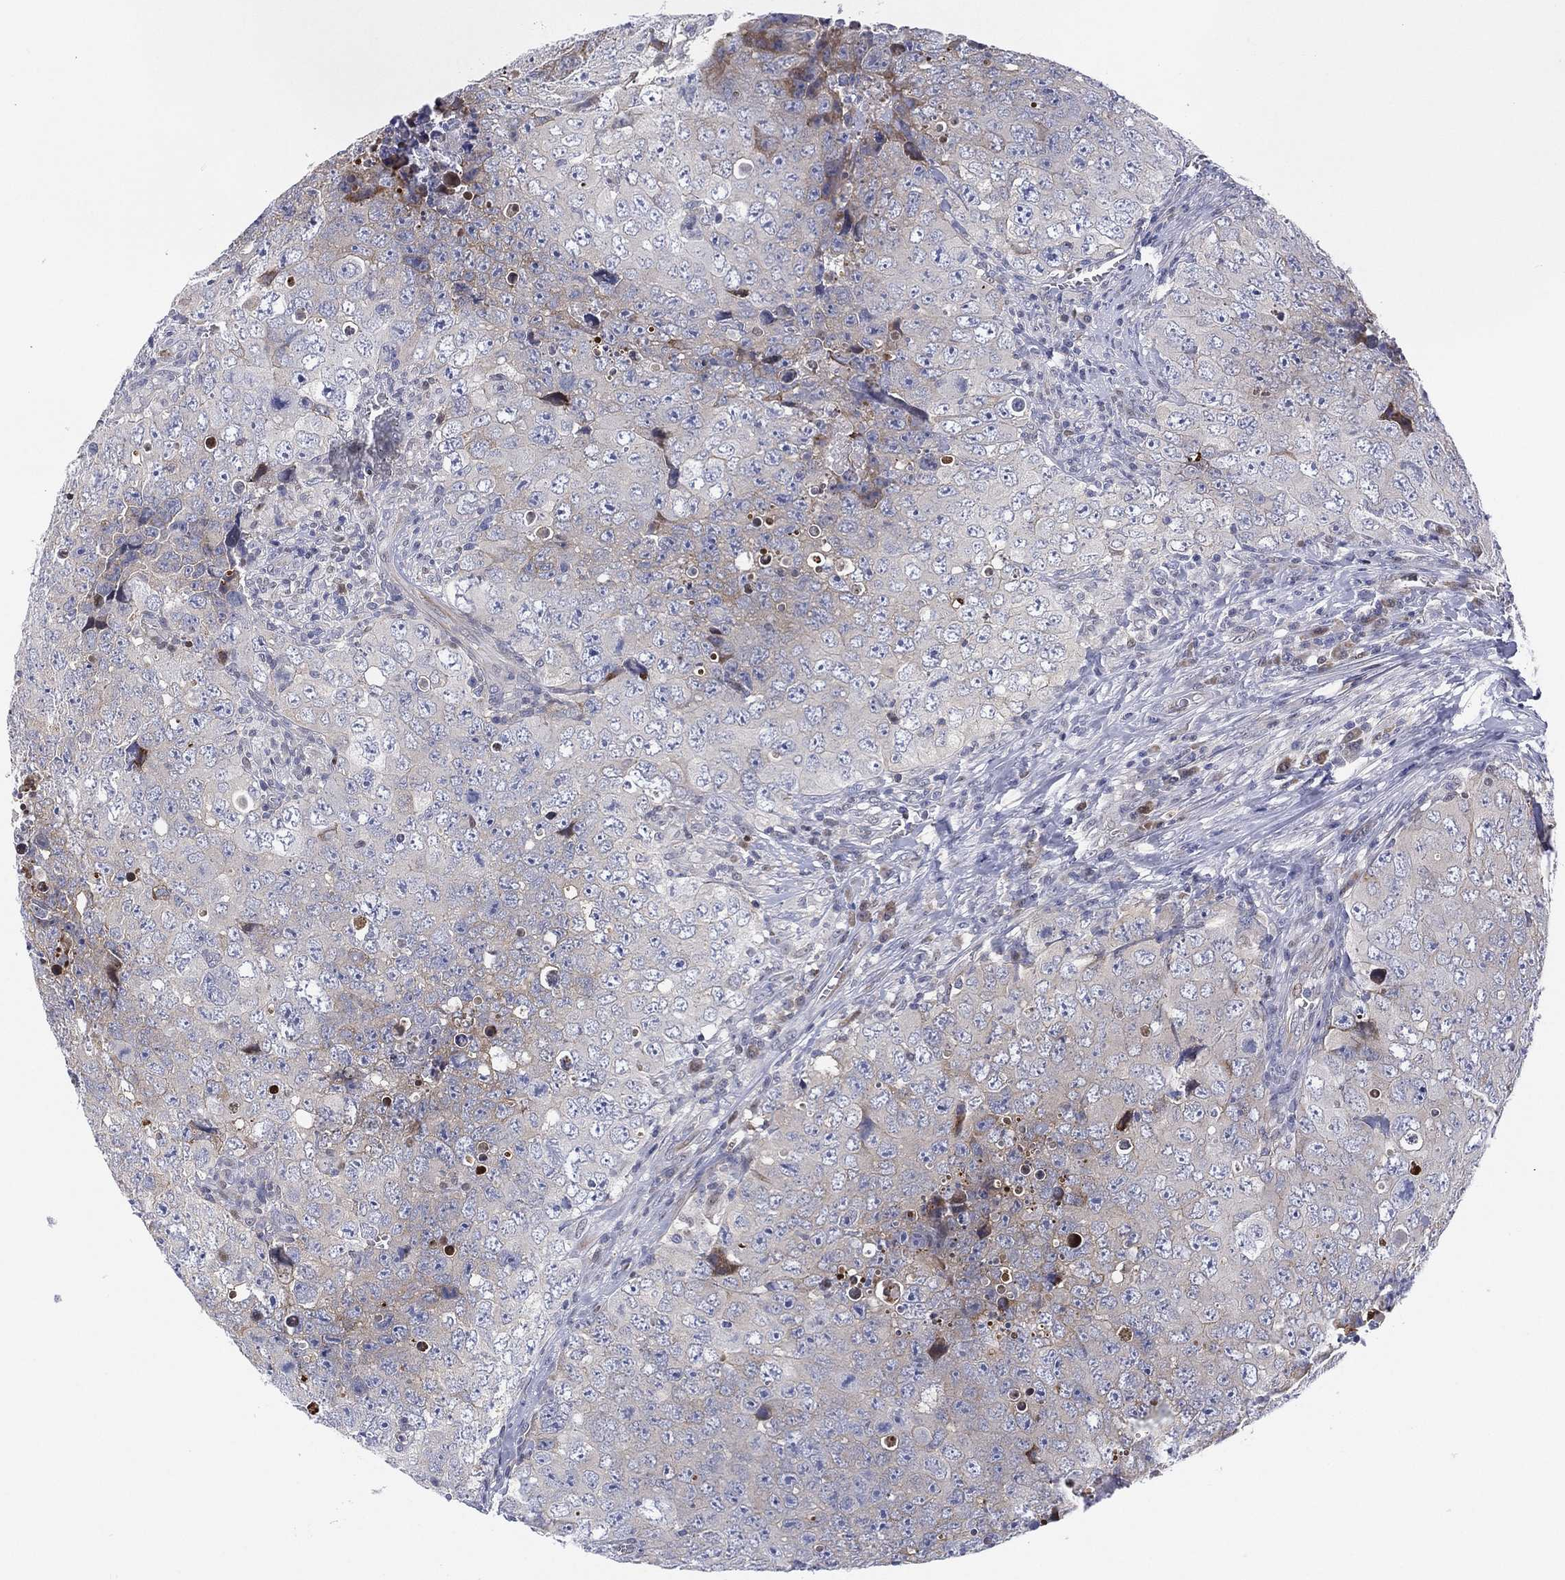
{"staining": {"intensity": "weak", "quantity": "<25%", "location": "cytoplasmic/membranous"}, "tissue": "testis cancer", "cell_type": "Tumor cells", "image_type": "cancer", "snomed": [{"axis": "morphology", "description": "Seminoma, NOS"}, {"axis": "topography", "description": "Testis"}], "caption": "This is an IHC histopathology image of seminoma (testis). There is no positivity in tumor cells.", "gene": "SLC4A4", "patient": {"sex": "male", "age": 34}}